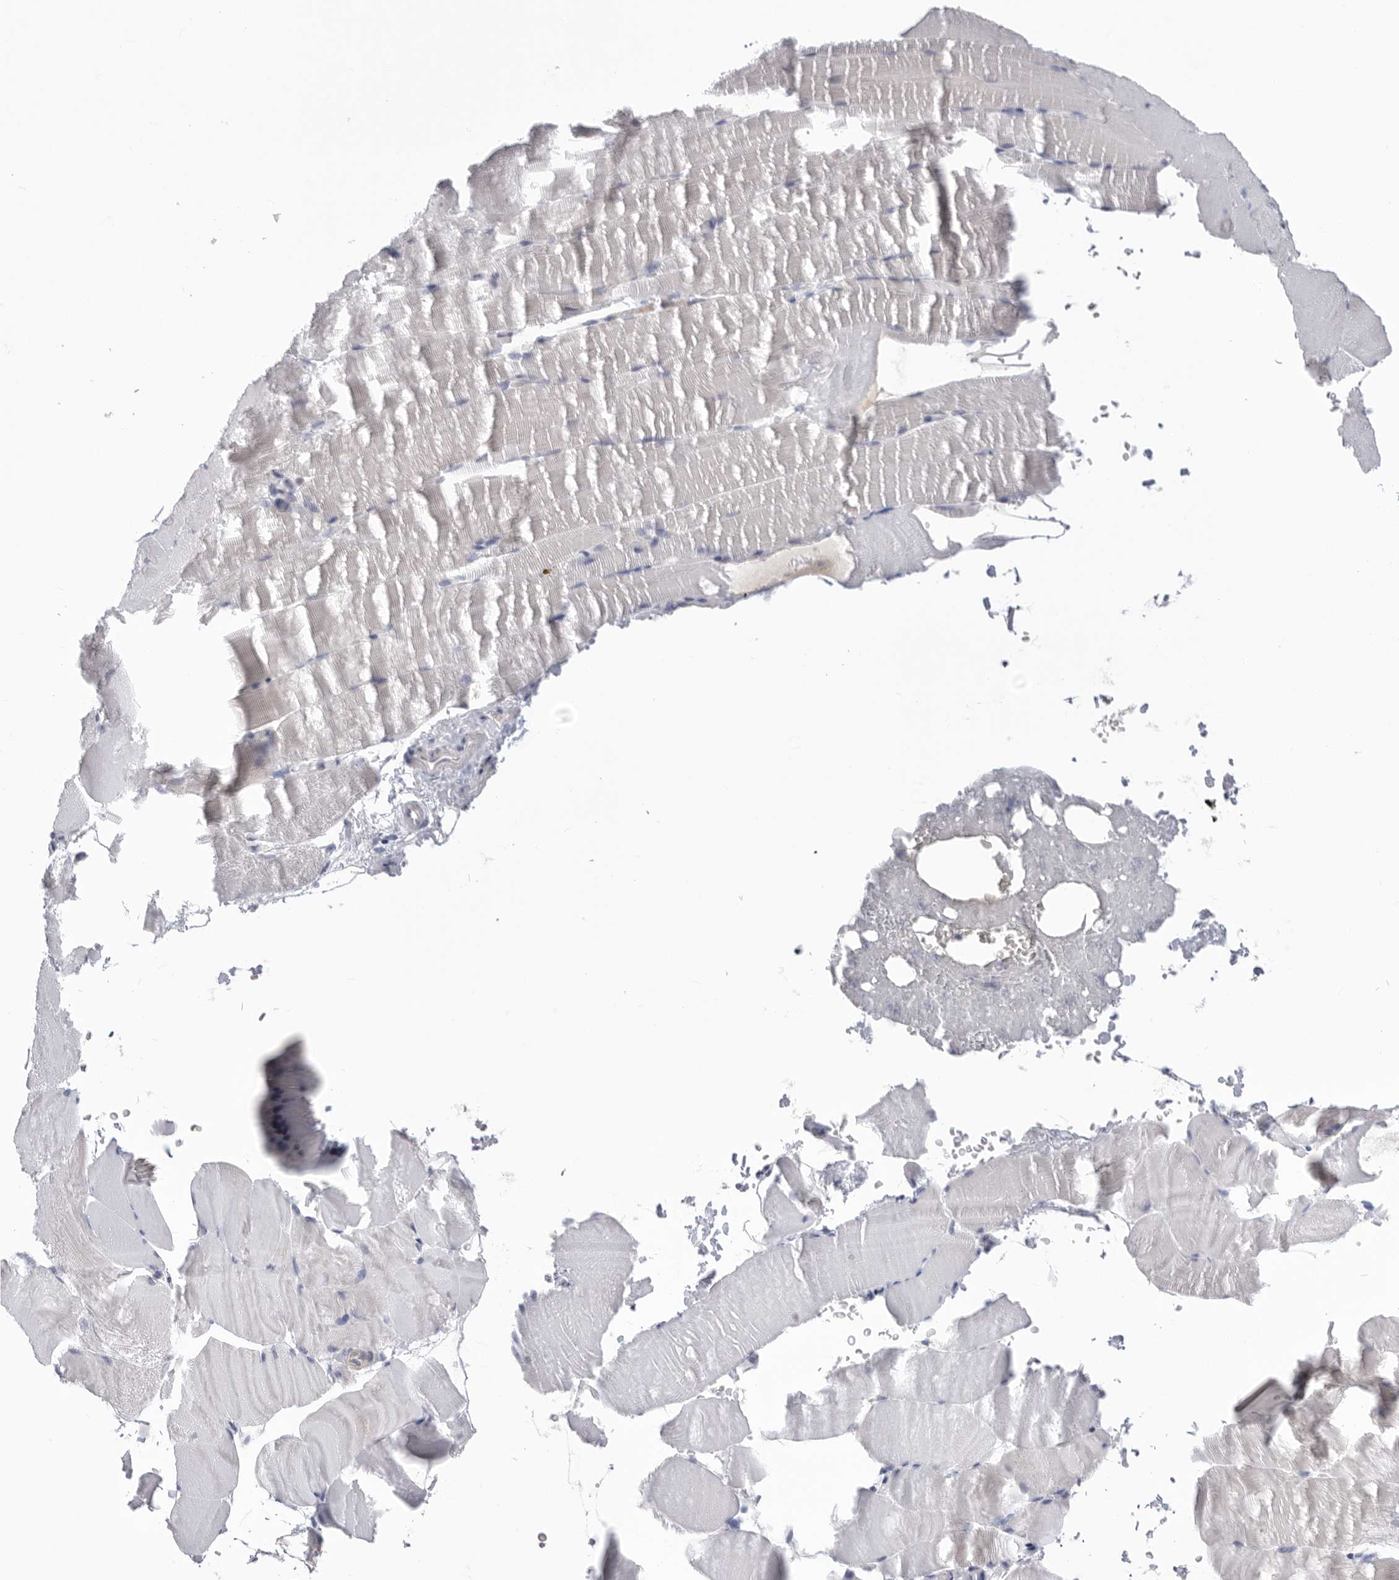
{"staining": {"intensity": "negative", "quantity": "none", "location": "none"}, "tissue": "skeletal muscle", "cell_type": "Myocytes", "image_type": "normal", "snomed": [{"axis": "morphology", "description": "Normal tissue, NOS"}, {"axis": "topography", "description": "Skeletal muscle"}, {"axis": "topography", "description": "Parathyroid gland"}], "caption": "A histopathology image of skeletal muscle stained for a protein displays no brown staining in myocytes. (DAB immunohistochemistry visualized using brightfield microscopy, high magnification).", "gene": "MTFR1L", "patient": {"sex": "female", "age": 37}}